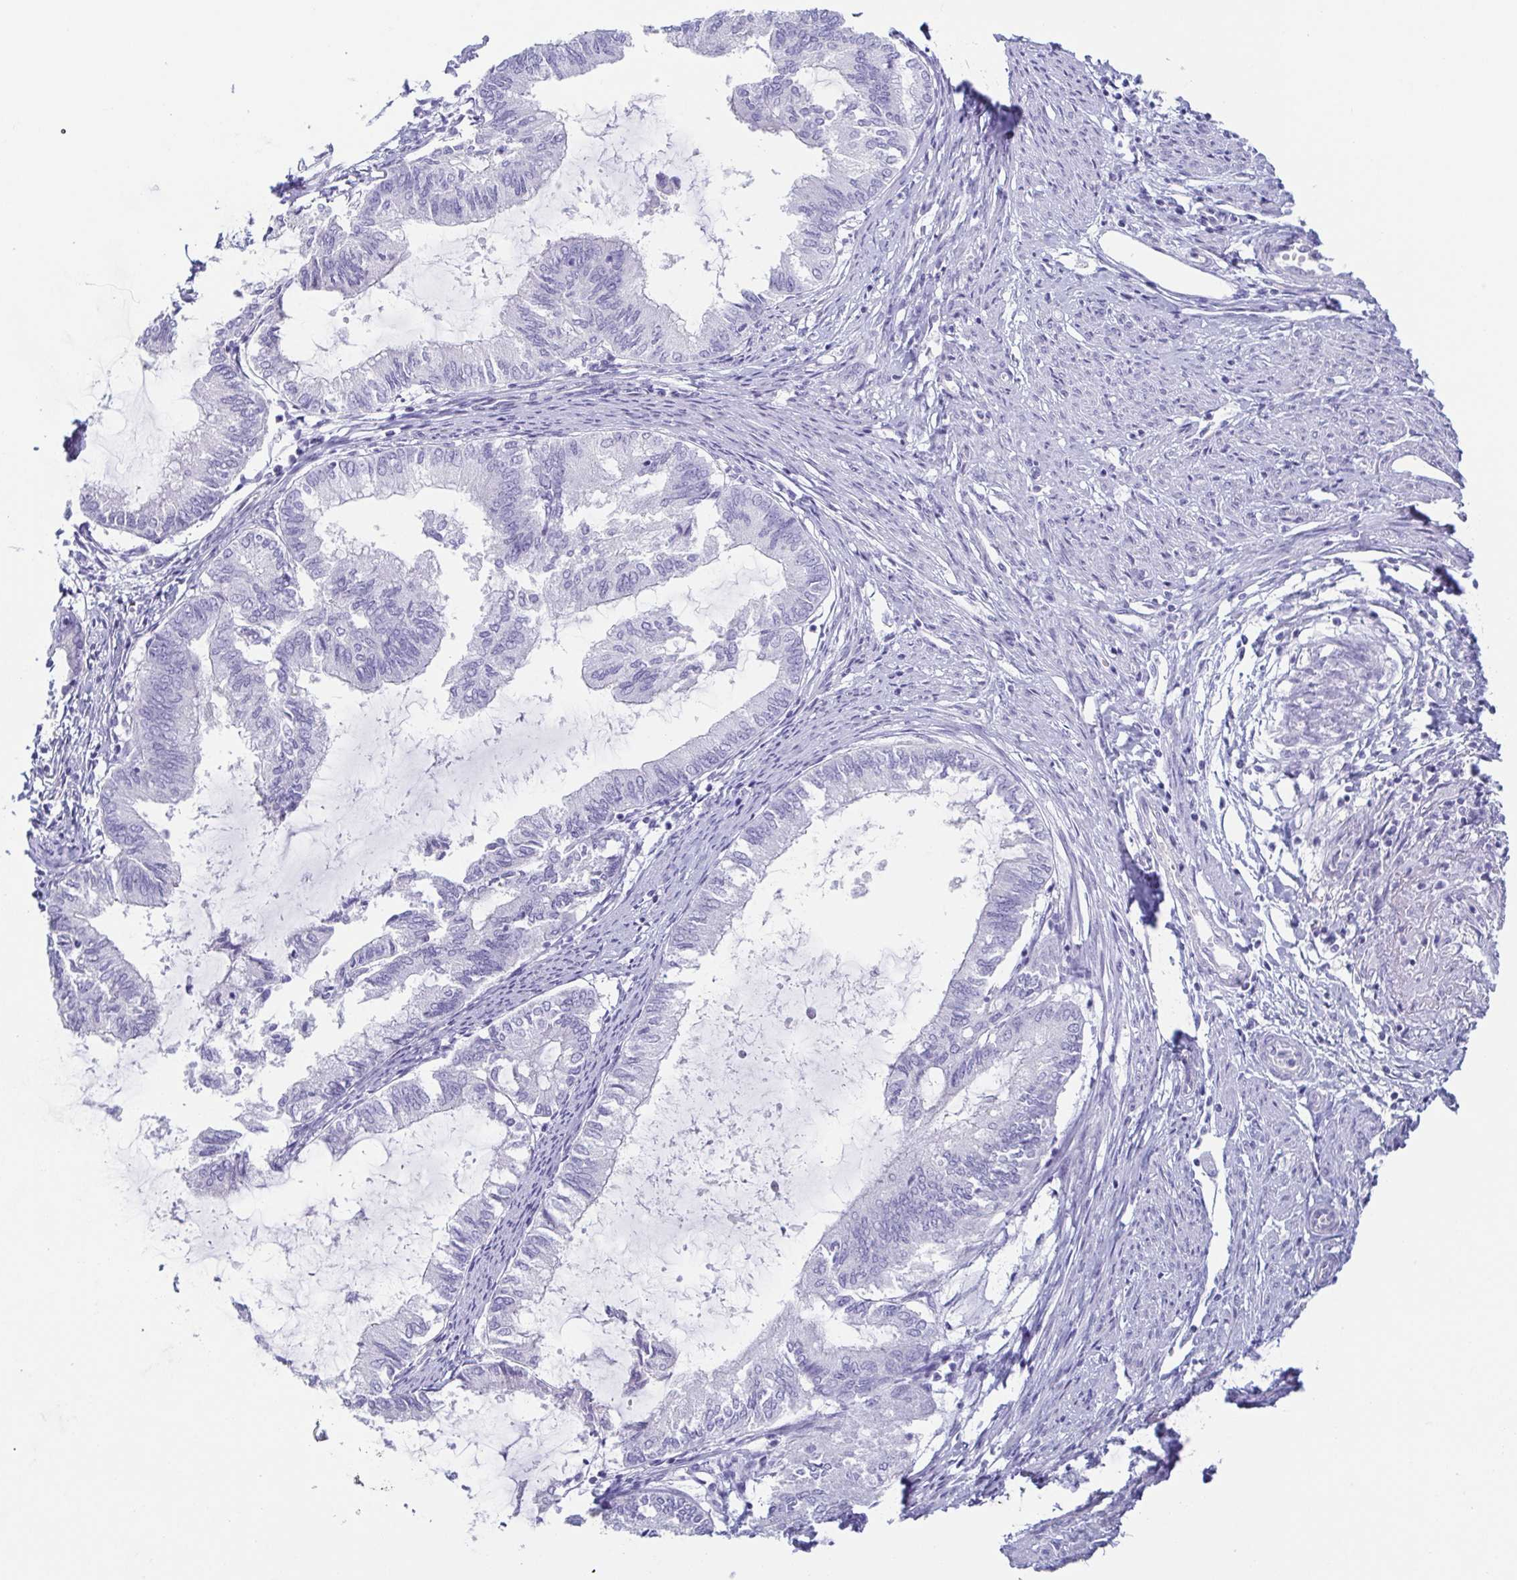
{"staining": {"intensity": "negative", "quantity": "none", "location": "none"}, "tissue": "endometrial cancer", "cell_type": "Tumor cells", "image_type": "cancer", "snomed": [{"axis": "morphology", "description": "Adenocarcinoma, NOS"}, {"axis": "topography", "description": "Endometrium"}], "caption": "Protein analysis of endometrial adenocarcinoma demonstrates no significant positivity in tumor cells.", "gene": "PRR4", "patient": {"sex": "female", "age": 86}}